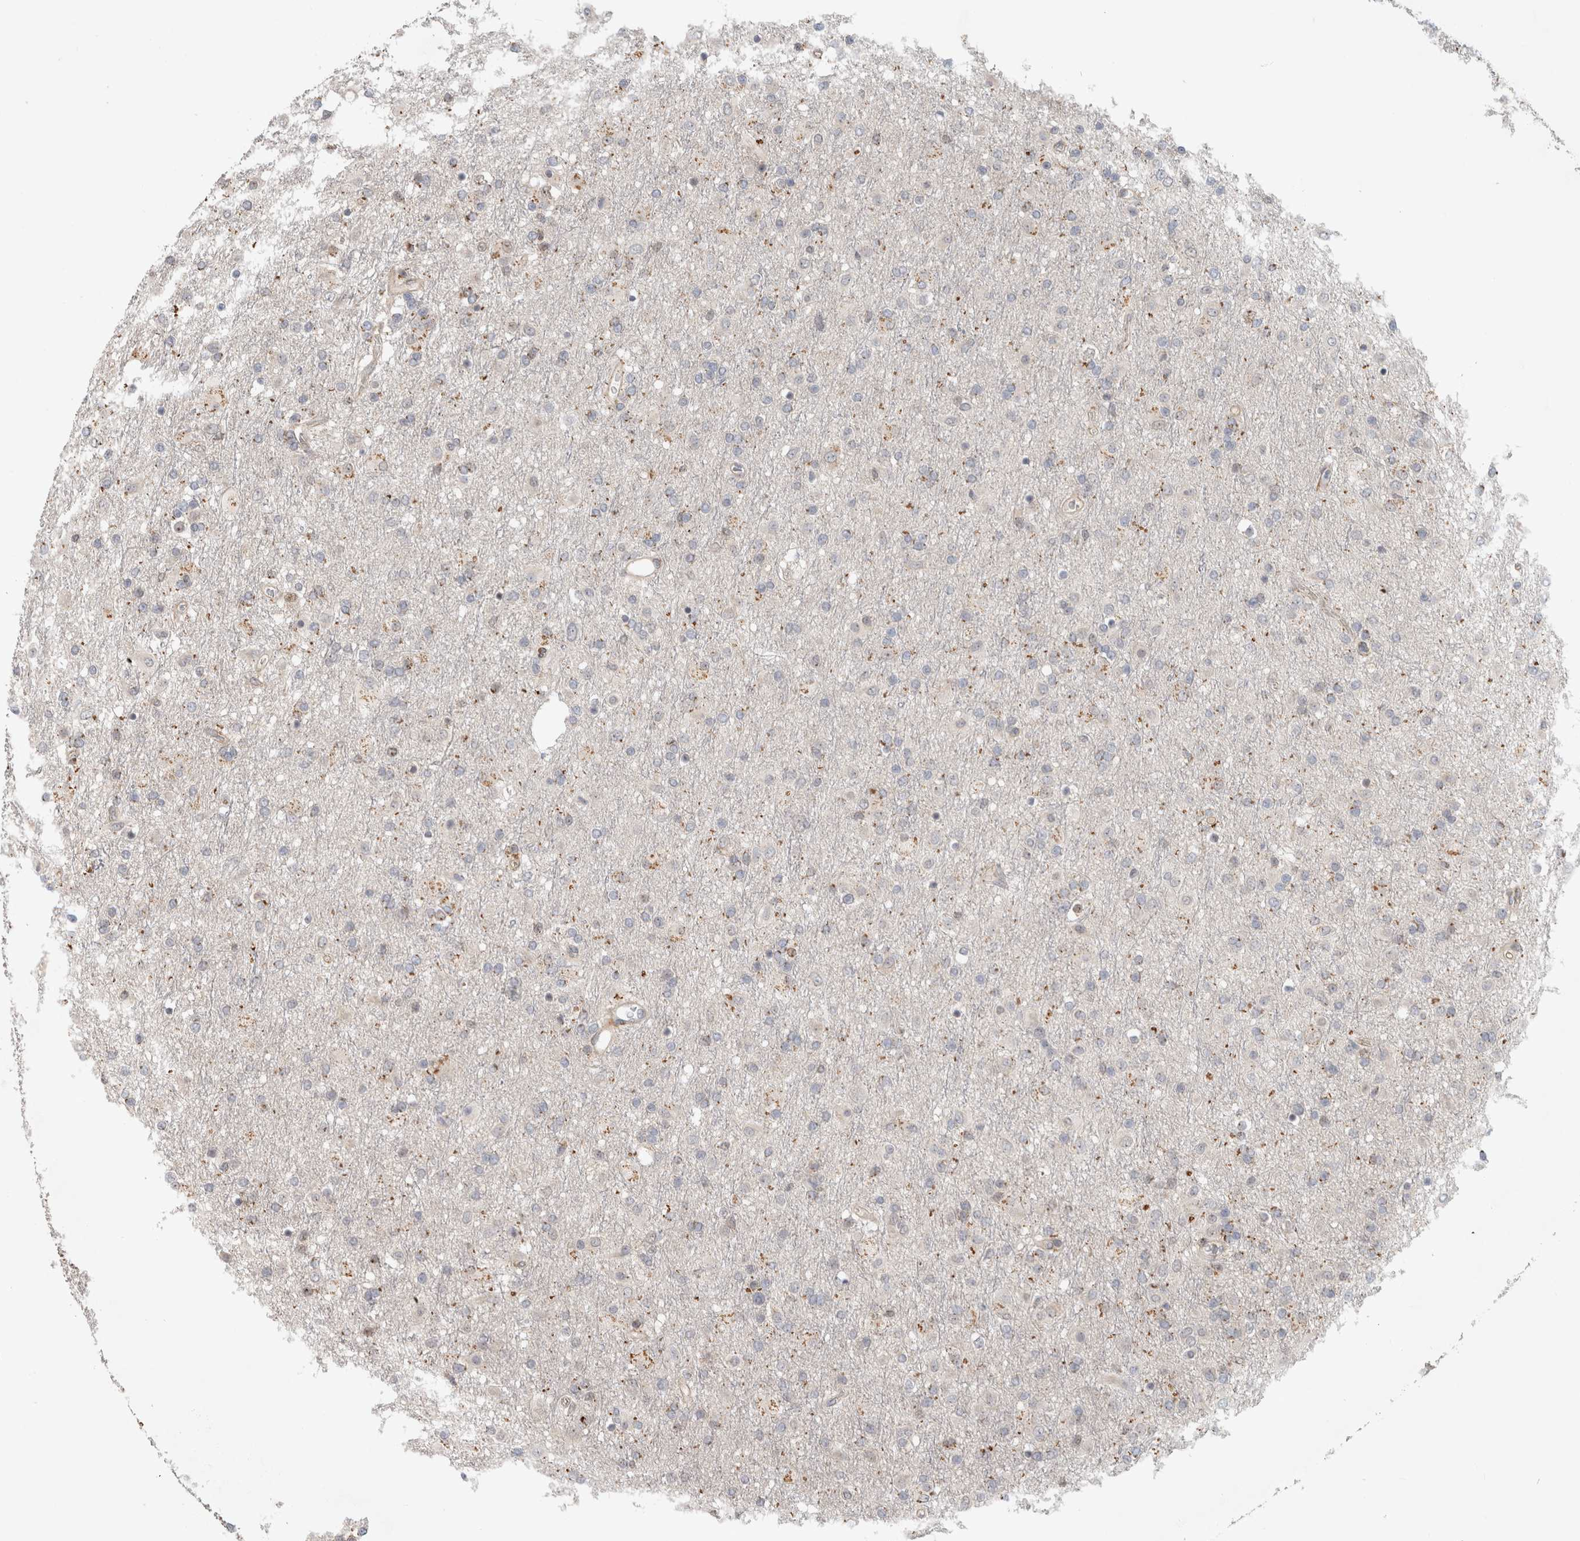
{"staining": {"intensity": "weak", "quantity": "<25%", "location": "cytoplasmic/membranous"}, "tissue": "glioma", "cell_type": "Tumor cells", "image_type": "cancer", "snomed": [{"axis": "morphology", "description": "Glioma, malignant, Low grade"}, {"axis": "topography", "description": "Brain"}], "caption": "A histopathology image of glioma stained for a protein exhibits no brown staining in tumor cells.", "gene": "NAB2", "patient": {"sex": "male", "age": 65}}